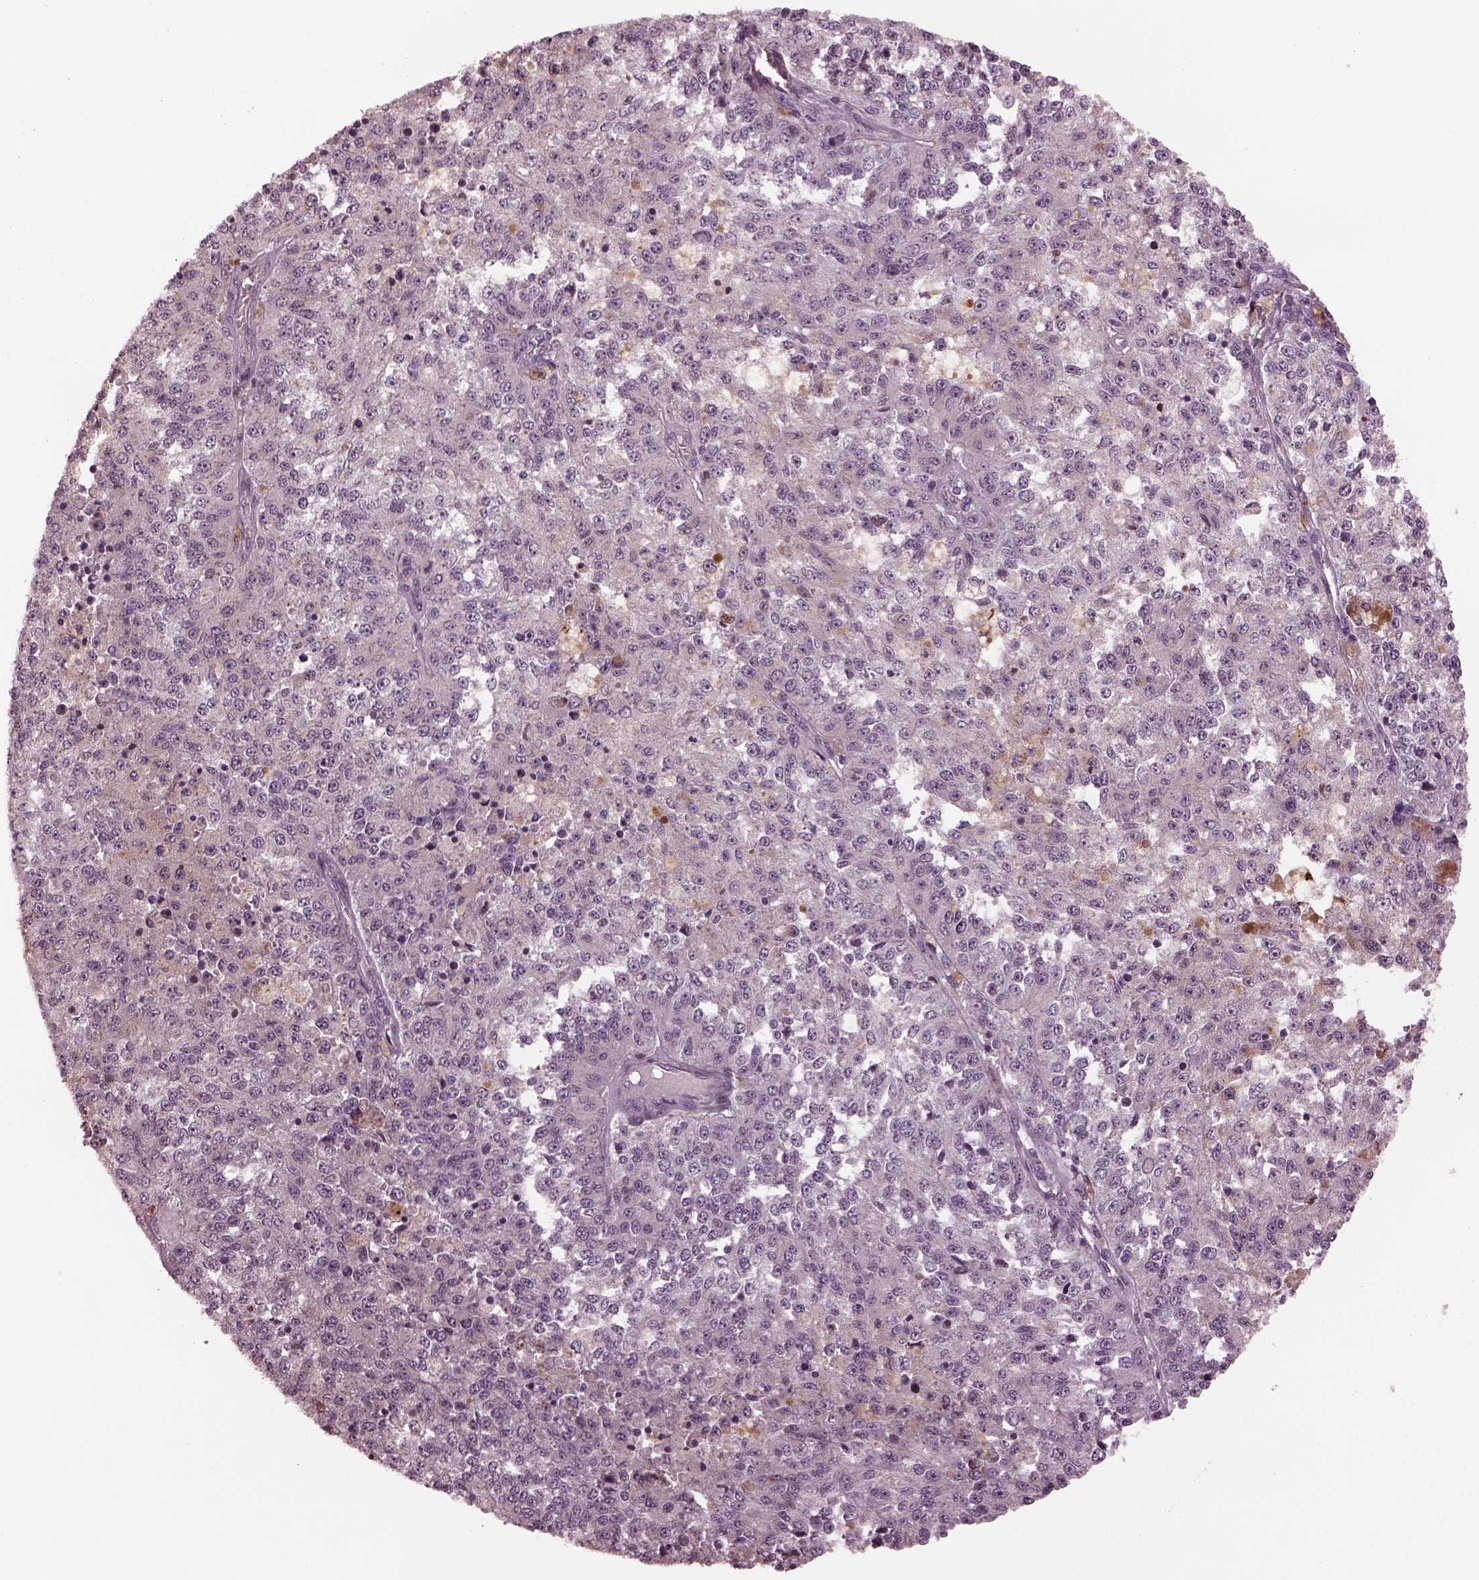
{"staining": {"intensity": "negative", "quantity": "none", "location": "none"}, "tissue": "melanoma", "cell_type": "Tumor cells", "image_type": "cancer", "snomed": [{"axis": "morphology", "description": "Malignant melanoma, Metastatic site"}, {"axis": "topography", "description": "Lymph node"}], "caption": "IHC of malignant melanoma (metastatic site) demonstrates no positivity in tumor cells.", "gene": "RUFY3", "patient": {"sex": "female", "age": 64}}